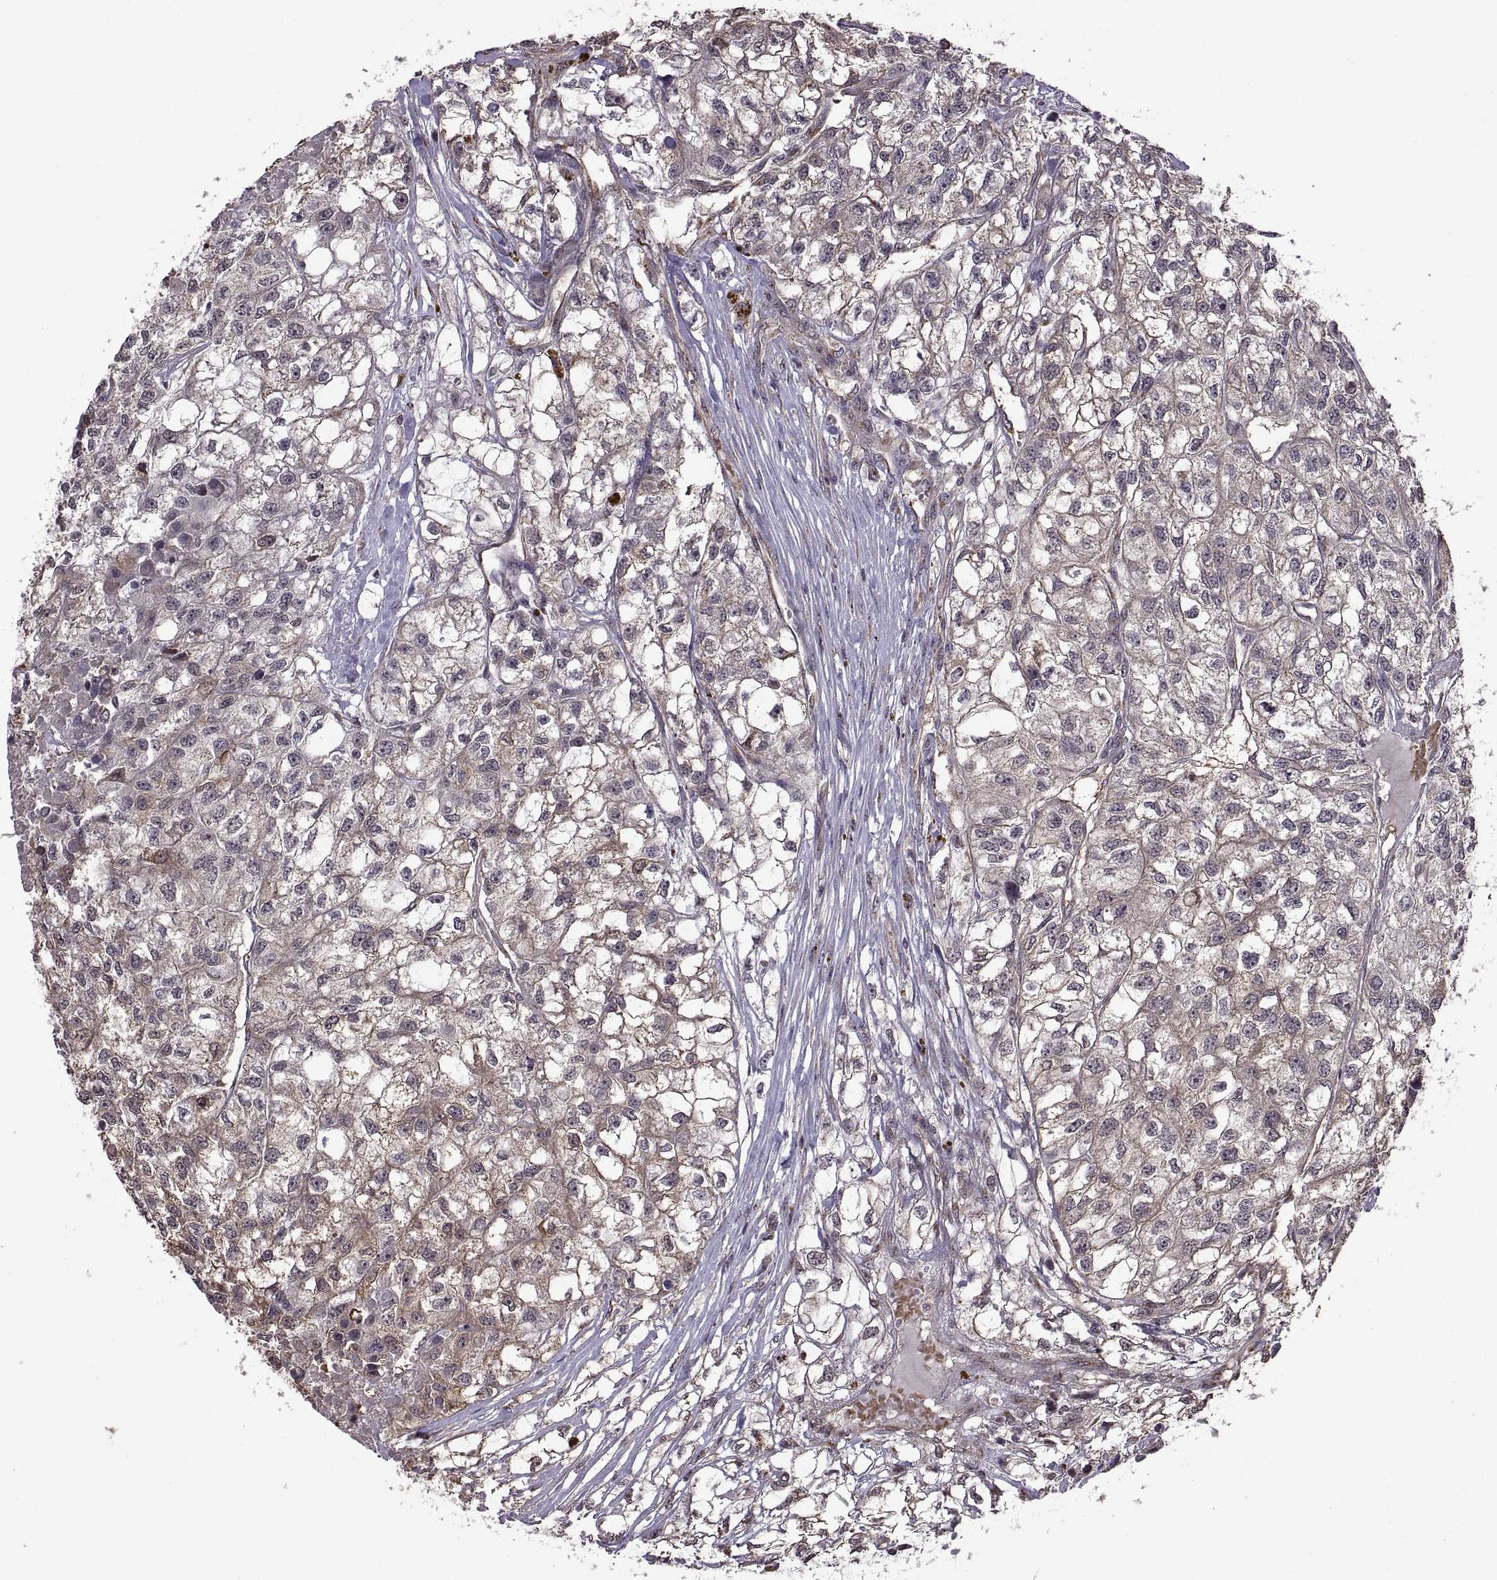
{"staining": {"intensity": "weak", "quantity": "25%-75%", "location": "cytoplasmic/membranous"}, "tissue": "renal cancer", "cell_type": "Tumor cells", "image_type": "cancer", "snomed": [{"axis": "morphology", "description": "Adenocarcinoma, NOS"}, {"axis": "topography", "description": "Kidney"}], "caption": "Protein analysis of renal cancer tissue shows weak cytoplasmic/membranous positivity in approximately 25%-75% of tumor cells. Nuclei are stained in blue.", "gene": "ARRB1", "patient": {"sex": "male", "age": 56}}